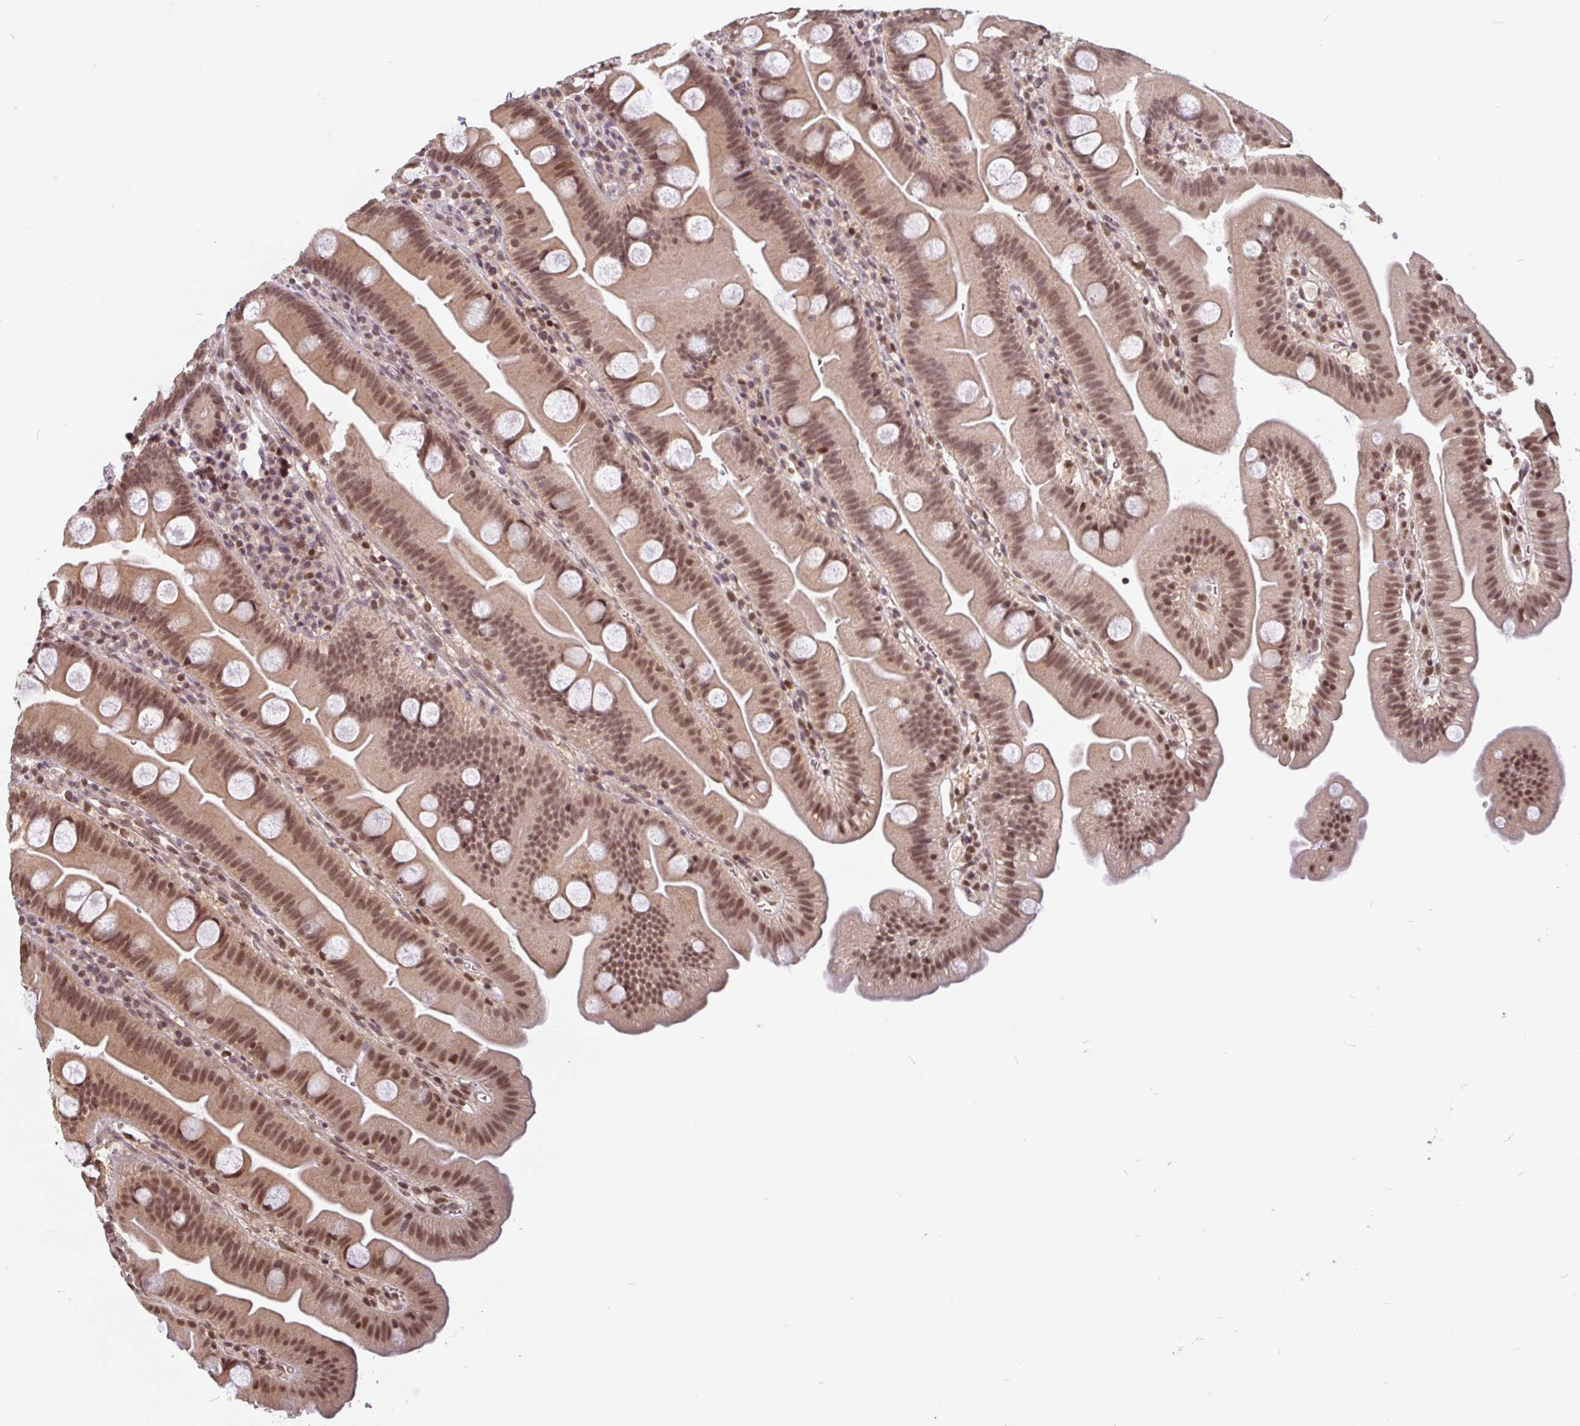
{"staining": {"intensity": "moderate", "quantity": ">75%", "location": "nuclear"}, "tissue": "small intestine", "cell_type": "Glandular cells", "image_type": "normal", "snomed": [{"axis": "morphology", "description": "Normal tissue, NOS"}, {"axis": "topography", "description": "Small intestine"}], "caption": "High-power microscopy captured an IHC micrograph of unremarkable small intestine, revealing moderate nuclear expression in about >75% of glandular cells. Nuclei are stained in blue.", "gene": "DR1", "patient": {"sex": "female", "age": 68}}